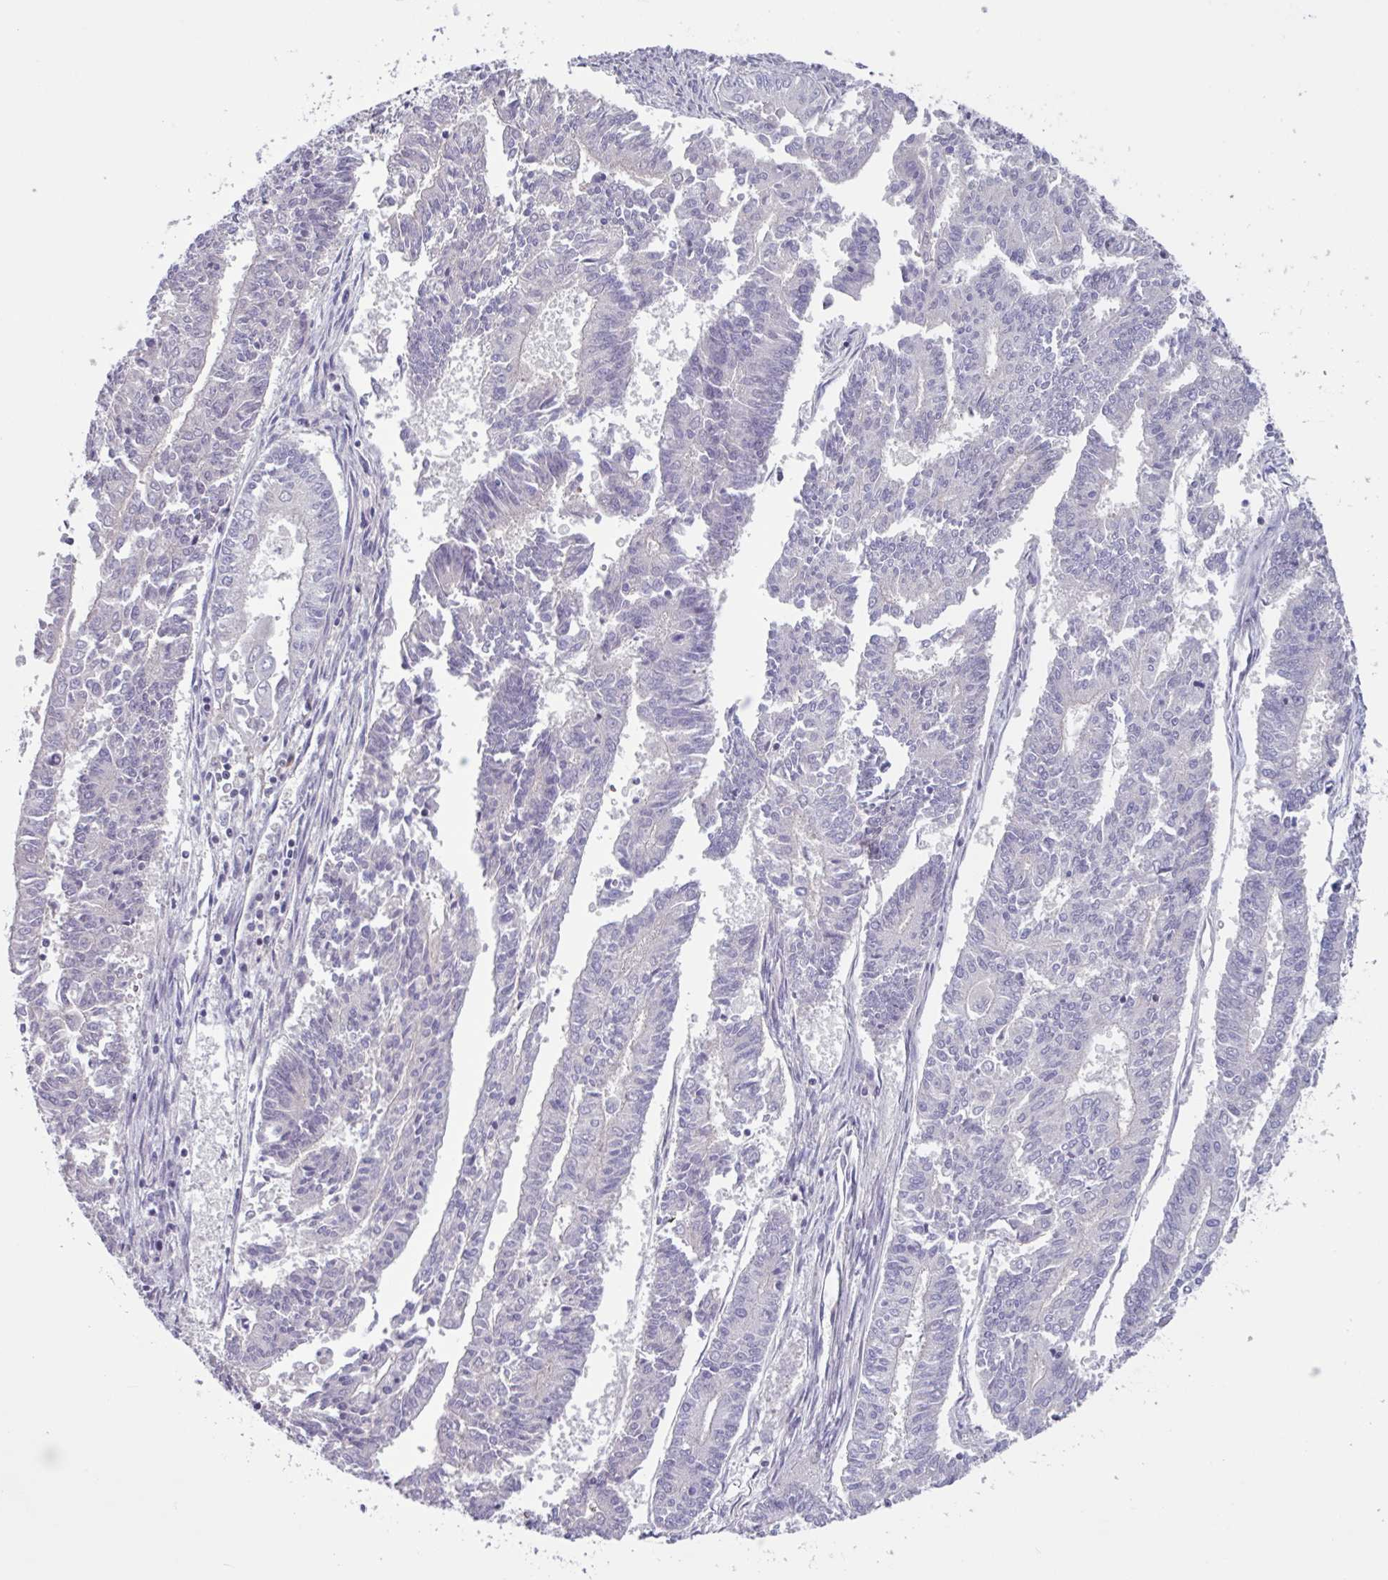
{"staining": {"intensity": "negative", "quantity": "none", "location": "none"}, "tissue": "endometrial cancer", "cell_type": "Tumor cells", "image_type": "cancer", "snomed": [{"axis": "morphology", "description": "Adenocarcinoma, NOS"}, {"axis": "topography", "description": "Endometrium"}], "caption": "IHC photomicrograph of neoplastic tissue: human adenocarcinoma (endometrial) stained with DAB (3,3'-diaminobenzidine) displays no significant protein staining in tumor cells.", "gene": "ZNF575", "patient": {"sex": "female", "age": 59}}